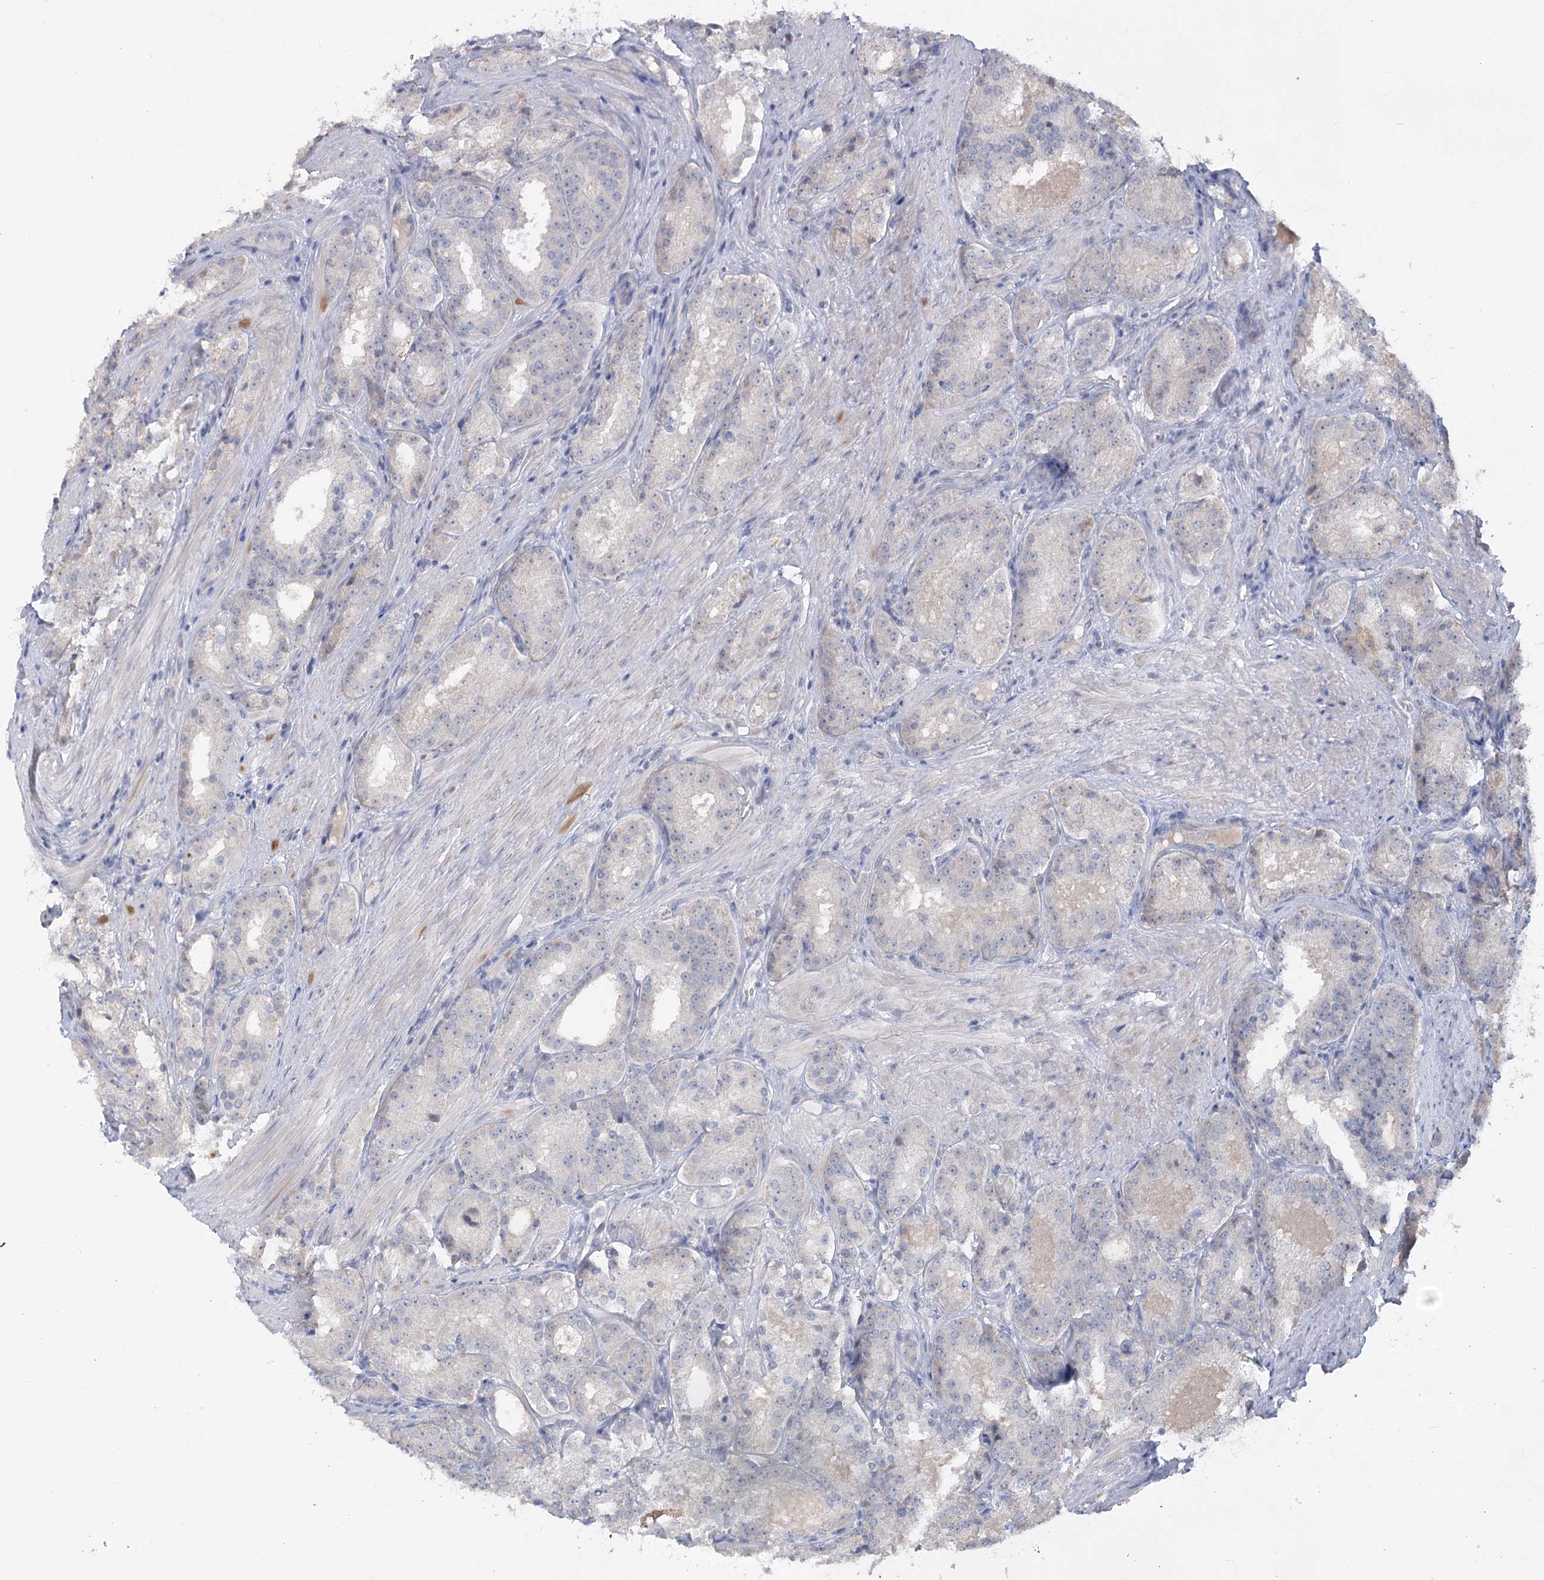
{"staining": {"intensity": "negative", "quantity": "none", "location": "none"}, "tissue": "prostate cancer", "cell_type": "Tumor cells", "image_type": "cancer", "snomed": [{"axis": "morphology", "description": "Adenocarcinoma, High grade"}, {"axis": "topography", "description": "Prostate"}], "caption": "High power microscopy photomicrograph of an immunohistochemistry (IHC) micrograph of prostate cancer, revealing no significant staining in tumor cells. (DAB immunohistochemistry (IHC), high magnification).", "gene": "SLC9A3", "patient": {"sex": "male", "age": 60}}